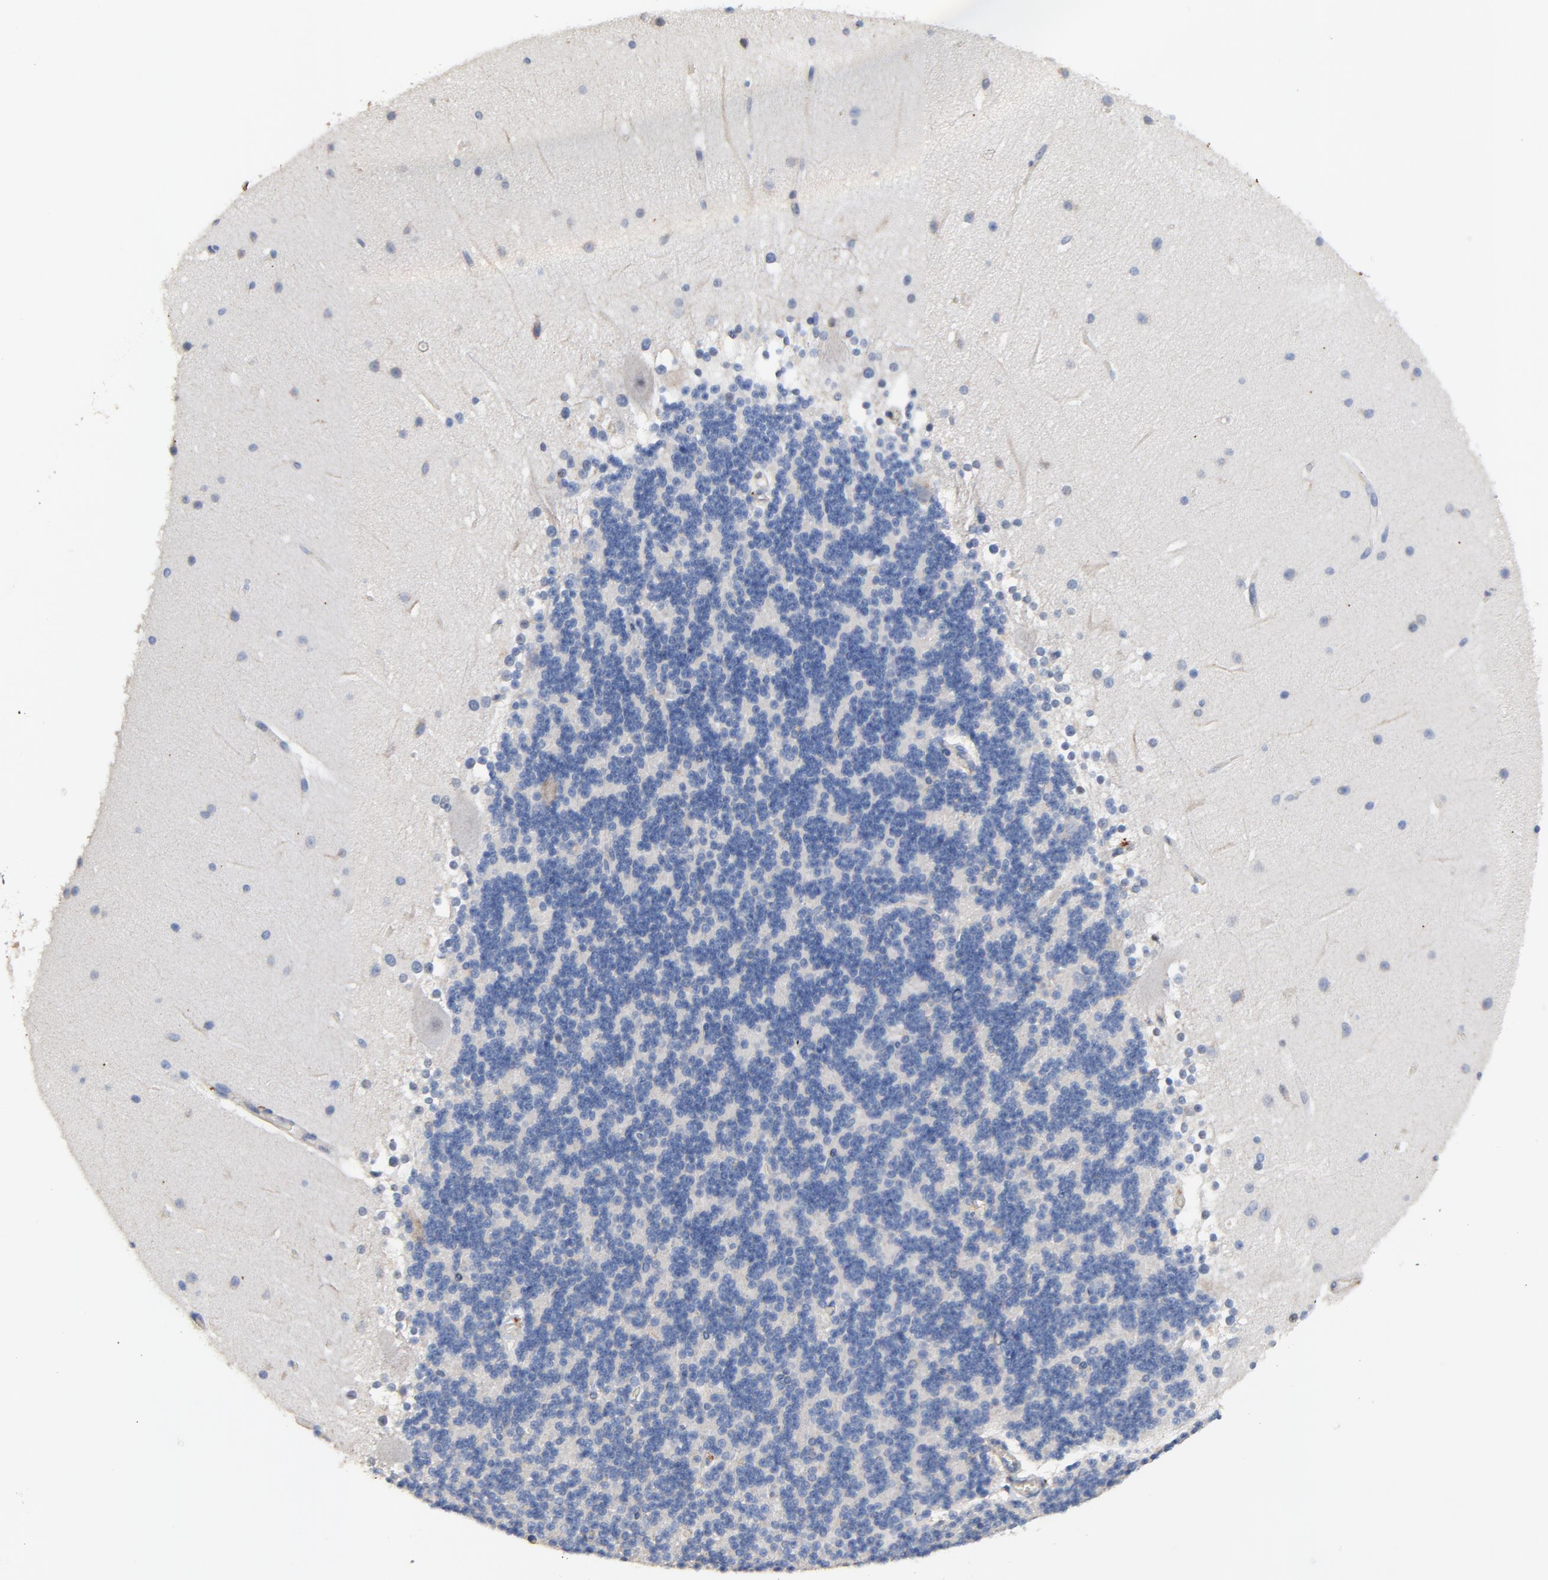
{"staining": {"intensity": "negative", "quantity": "none", "location": "none"}, "tissue": "cerebellum", "cell_type": "Cells in granular layer", "image_type": "normal", "snomed": [{"axis": "morphology", "description": "Normal tissue, NOS"}, {"axis": "topography", "description": "Cerebellum"}], "caption": "Cerebellum stained for a protein using immunohistochemistry (IHC) exhibits no expression cells in granular layer.", "gene": "SKAP1", "patient": {"sex": "female", "age": 19}}